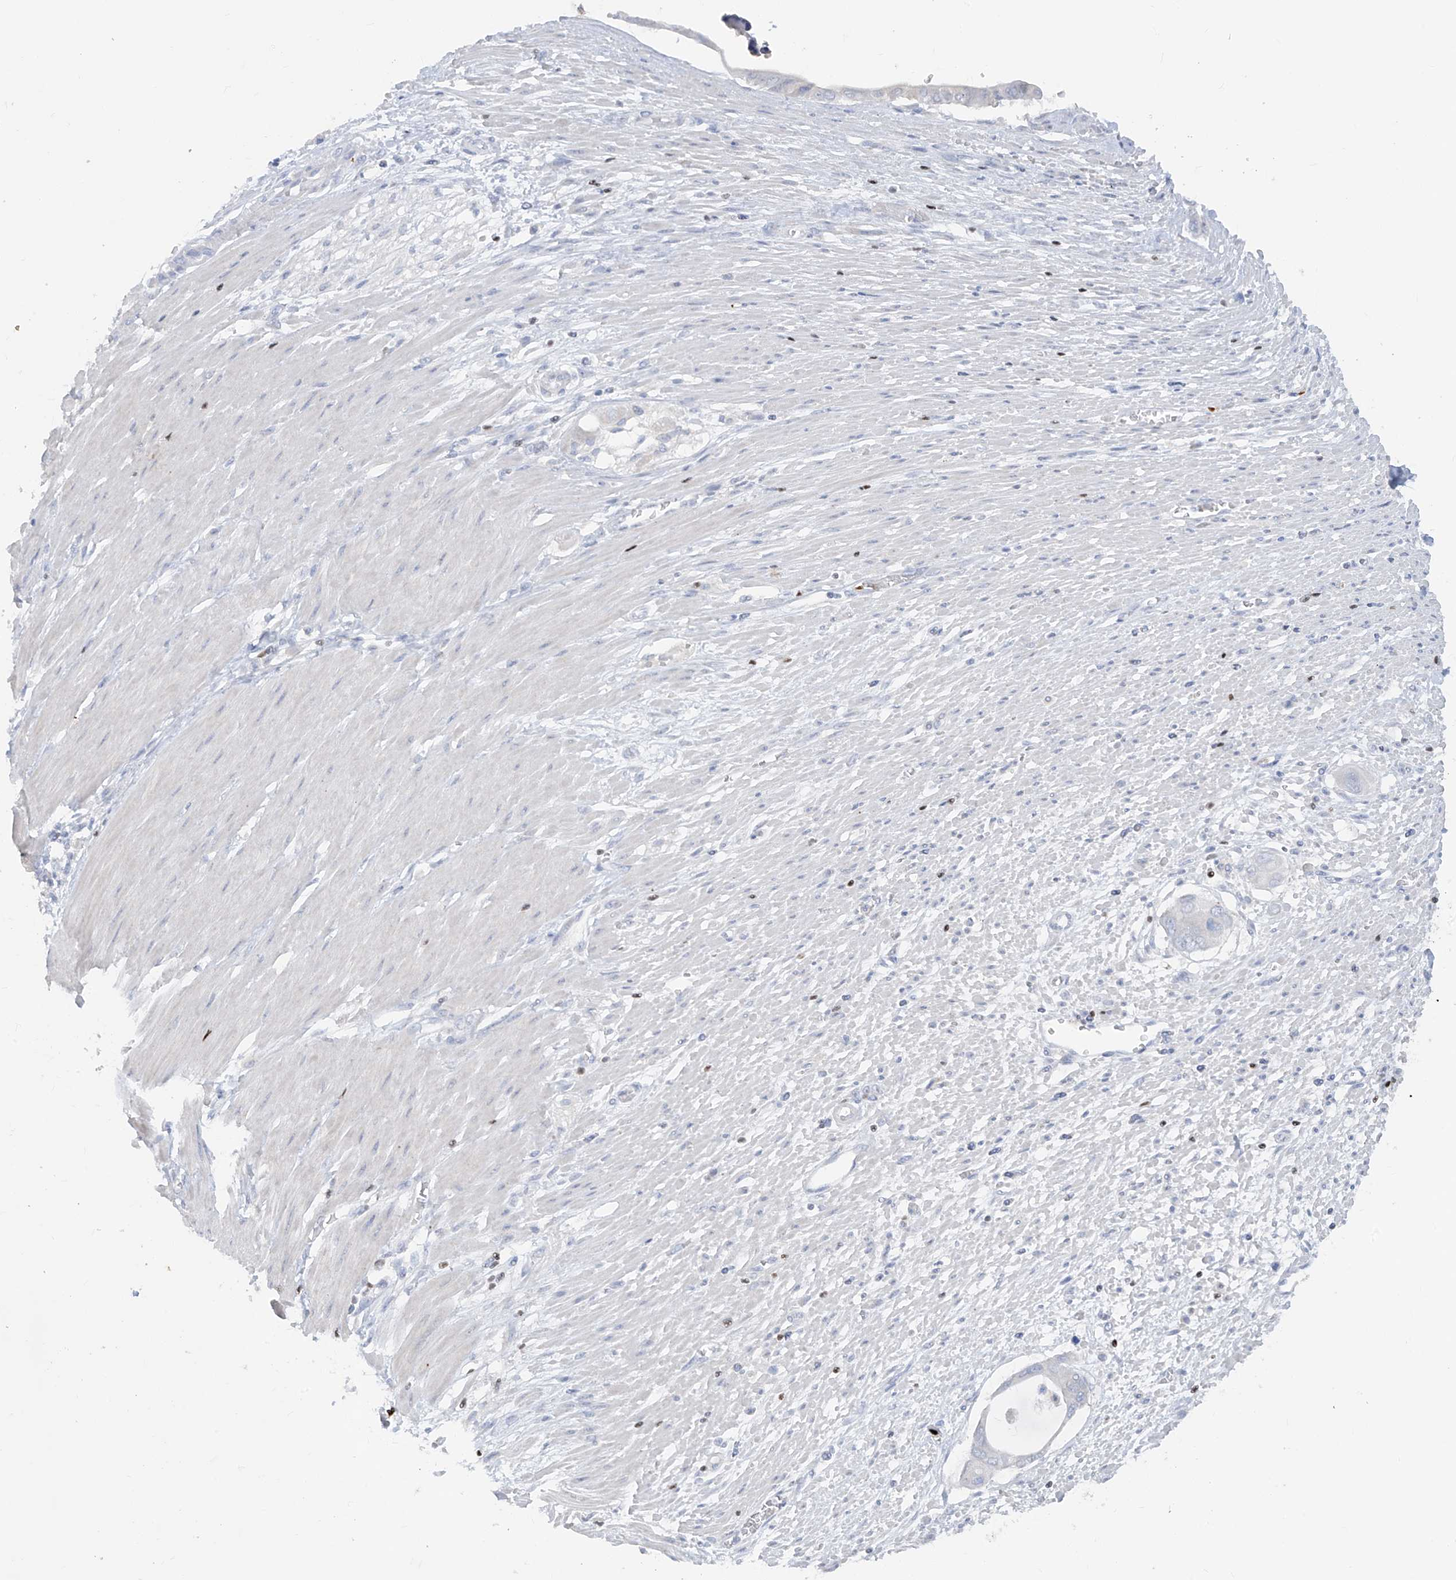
{"staining": {"intensity": "negative", "quantity": "none", "location": "none"}, "tissue": "pancreatic cancer", "cell_type": "Tumor cells", "image_type": "cancer", "snomed": [{"axis": "morphology", "description": "Adenocarcinoma, NOS"}, {"axis": "topography", "description": "Pancreas"}], "caption": "This is an immunohistochemistry micrograph of human pancreatic adenocarcinoma. There is no staining in tumor cells.", "gene": "TBX21", "patient": {"sex": "male", "age": 68}}